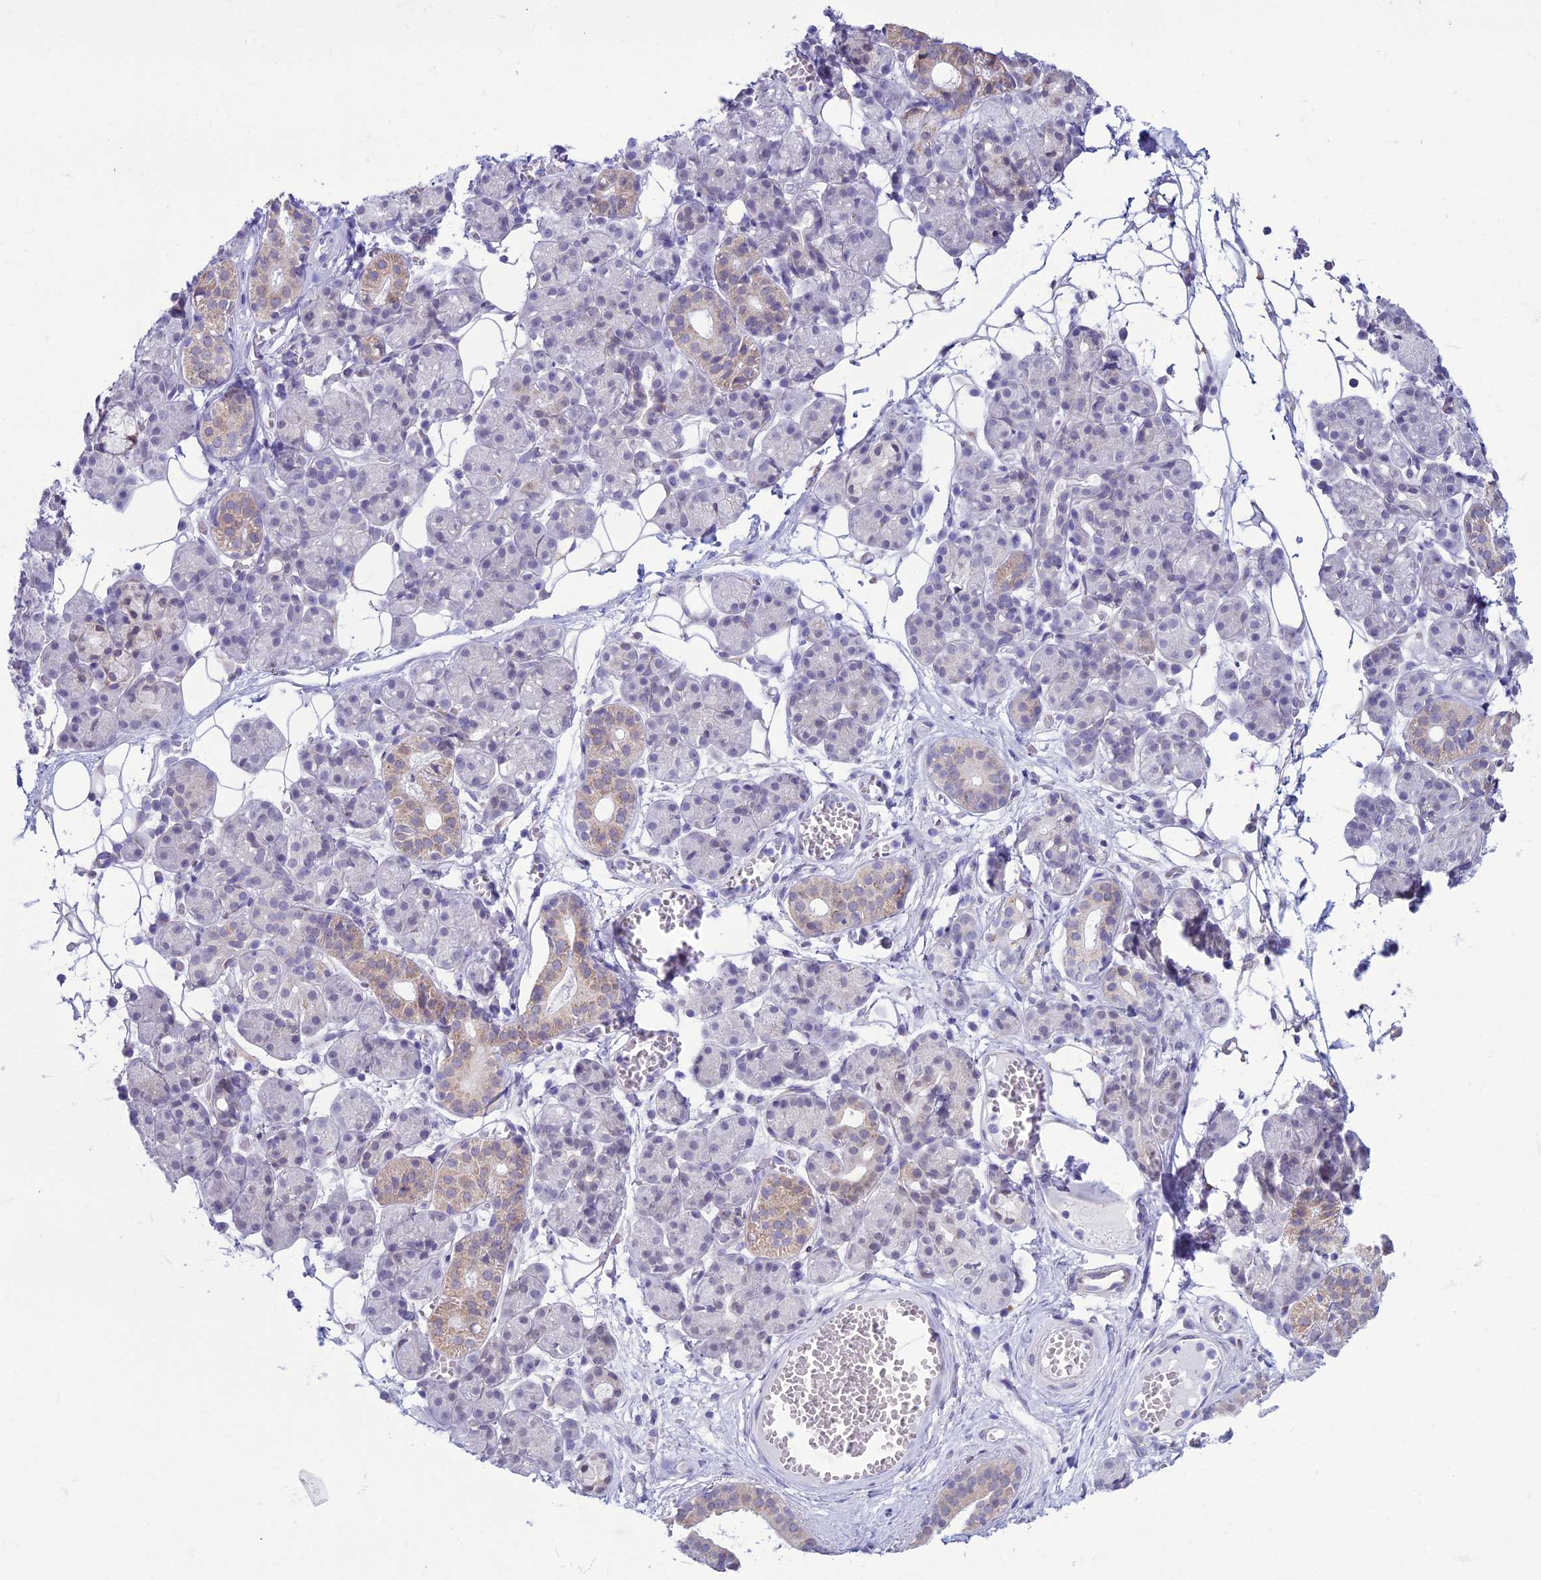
{"staining": {"intensity": "weak", "quantity": "<25%", "location": "cytoplasmic/membranous"}, "tissue": "salivary gland", "cell_type": "Glandular cells", "image_type": "normal", "snomed": [{"axis": "morphology", "description": "Normal tissue, NOS"}, {"axis": "topography", "description": "Salivary gland"}], "caption": "Salivary gland stained for a protein using immunohistochemistry (IHC) displays no staining glandular cells.", "gene": "CFAP210", "patient": {"sex": "male", "age": 63}}